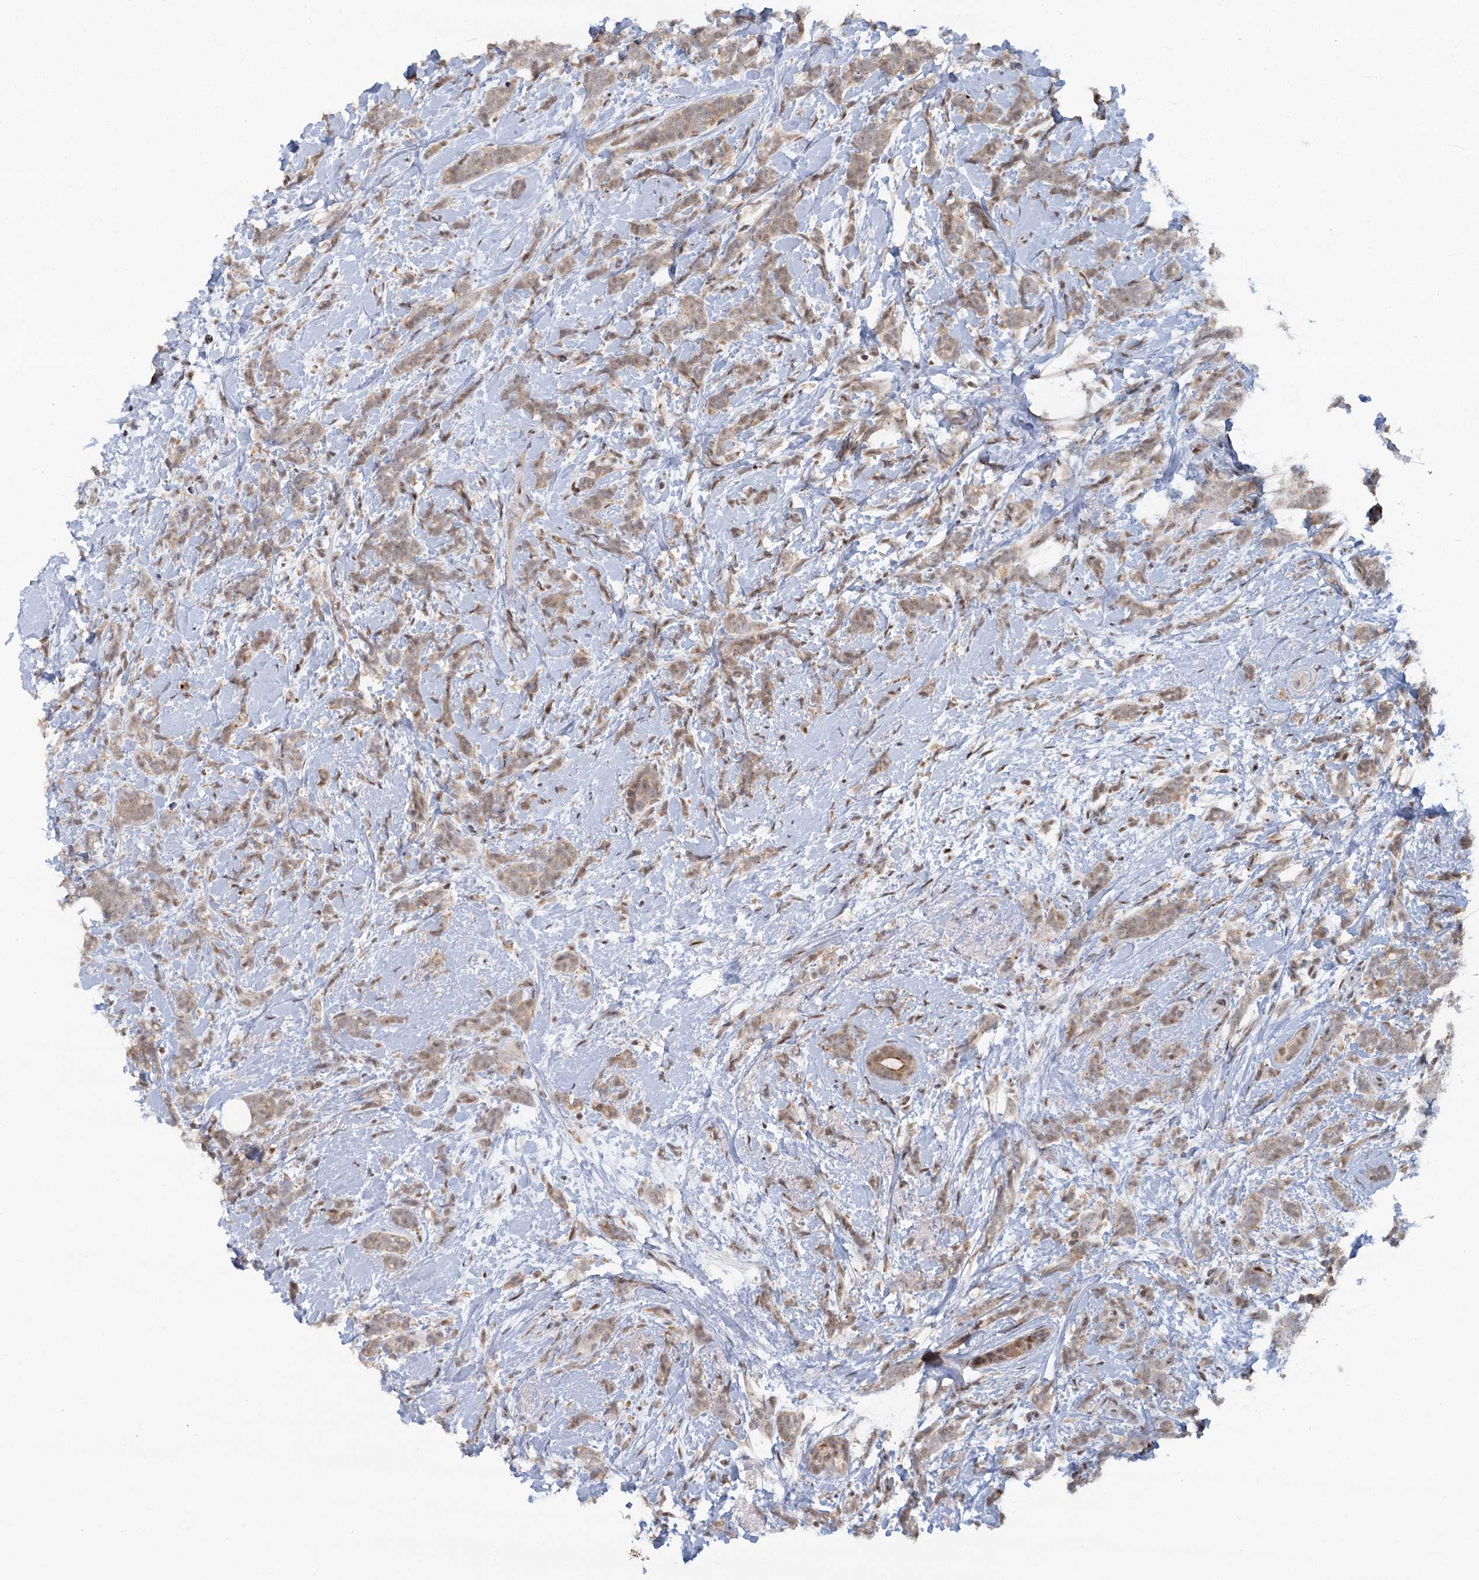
{"staining": {"intensity": "weak", "quantity": ">75%", "location": "cytoplasmic/membranous"}, "tissue": "breast cancer", "cell_type": "Tumor cells", "image_type": "cancer", "snomed": [{"axis": "morphology", "description": "Lobular carcinoma"}, {"axis": "topography", "description": "Breast"}], "caption": "Immunohistochemistry (IHC) of breast cancer reveals low levels of weak cytoplasmic/membranous expression in about >75% of tumor cells.", "gene": "GPATCH11", "patient": {"sex": "female", "age": 58}}